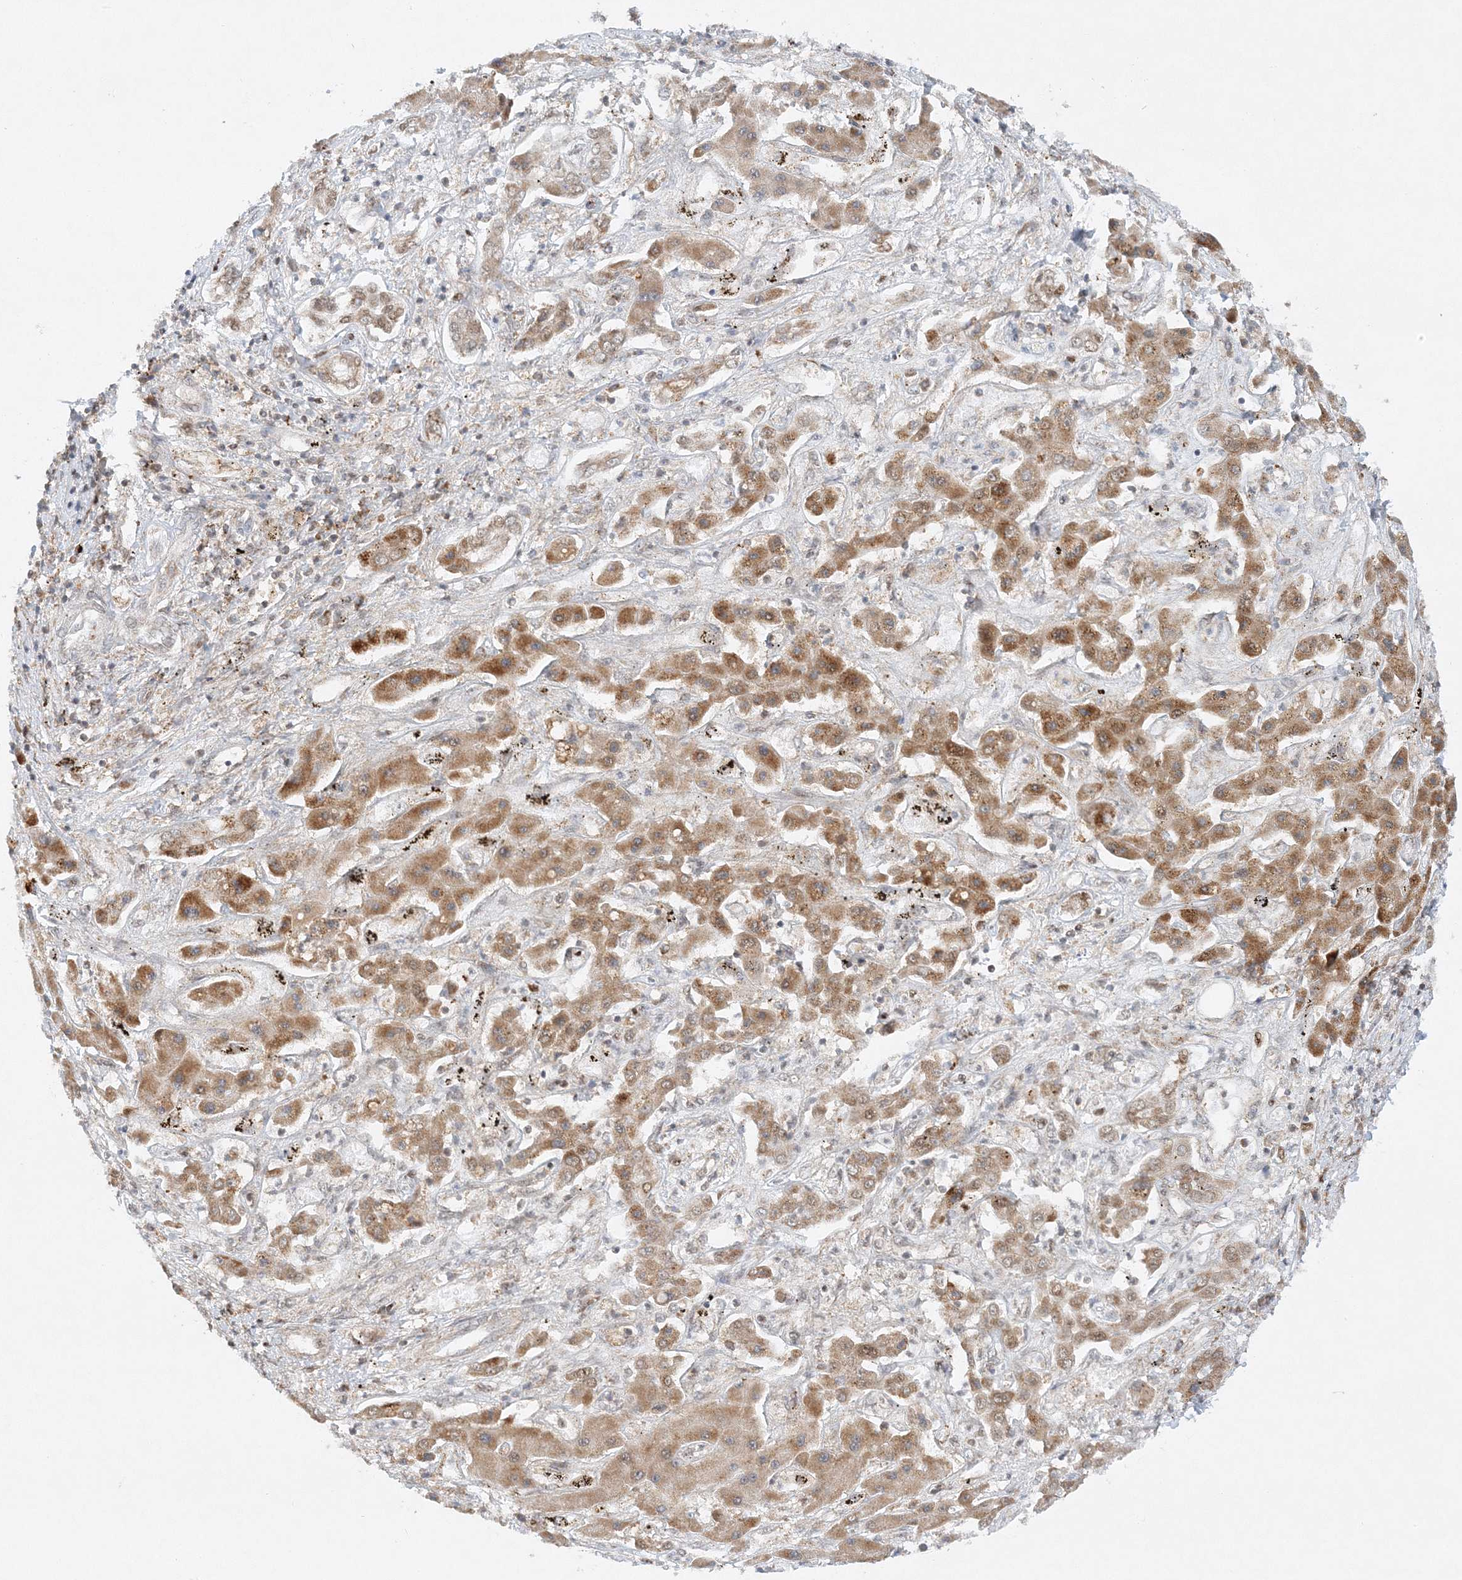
{"staining": {"intensity": "moderate", "quantity": ">75%", "location": "cytoplasmic/membranous"}, "tissue": "liver cancer", "cell_type": "Tumor cells", "image_type": "cancer", "snomed": [{"axis": "morphology", "description": "Cholangiocarcinoma"}, {"axis": "topography", "description": "Liver"}], "caption": "Liver cholangiocarcinoma tissue reveals moderate cytoplasmic/membranous positivity in approximately >75% of tumor cells, visualized by immunohistochemistry.", "gene": "RAB11FIP2", "patient": {"sex": "male", "age": 67}}